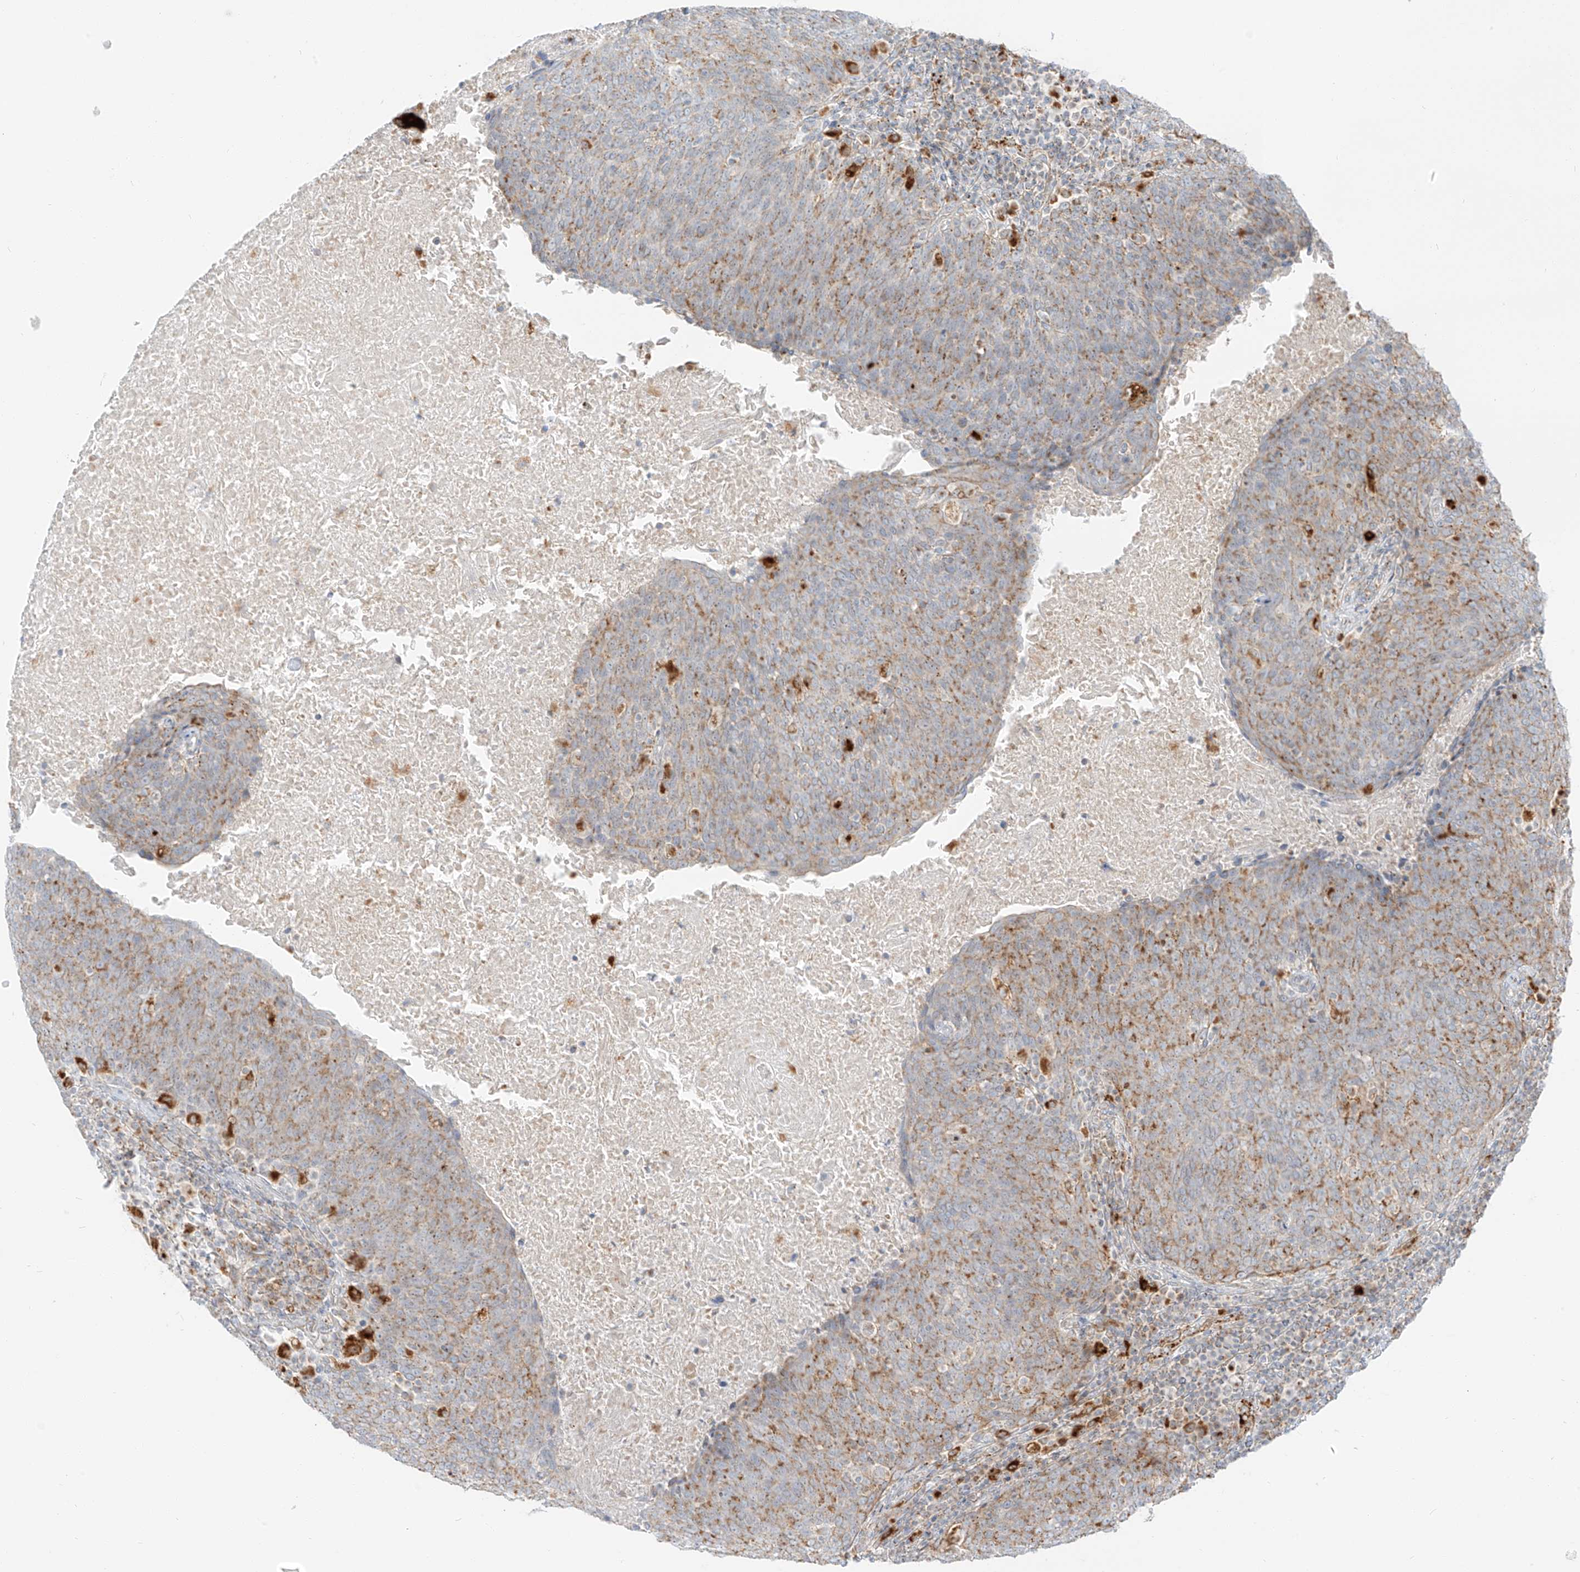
{"staining": {"intensity": "moderate", "quantity": ">75%", "location": "cytoplasmic/membranous"}, "tissue": "head and neck cancer", "cell_type": "Tumor cells", "image_type": "cancer", "snomed": [{"axis": "morphology", "description": "Squamous cell carcinoma, NOS"}, {"axis": "morphology", "description": "Squamous cell carcinoma, metastatic, NOS"}, {"axis": "topography", "description": "Lymph node"}, {"axis": "topography", "description": "Head-Neck"}], "caption": "Moderate cytoplasmic/membranous staining for a protein is present in approximately >75% of tumor cells of head and neck cancer (squamous cell carcinoma) using IHC.", "gene": "SLC35F6", "patient": {"sex": "male", "age": 62}}